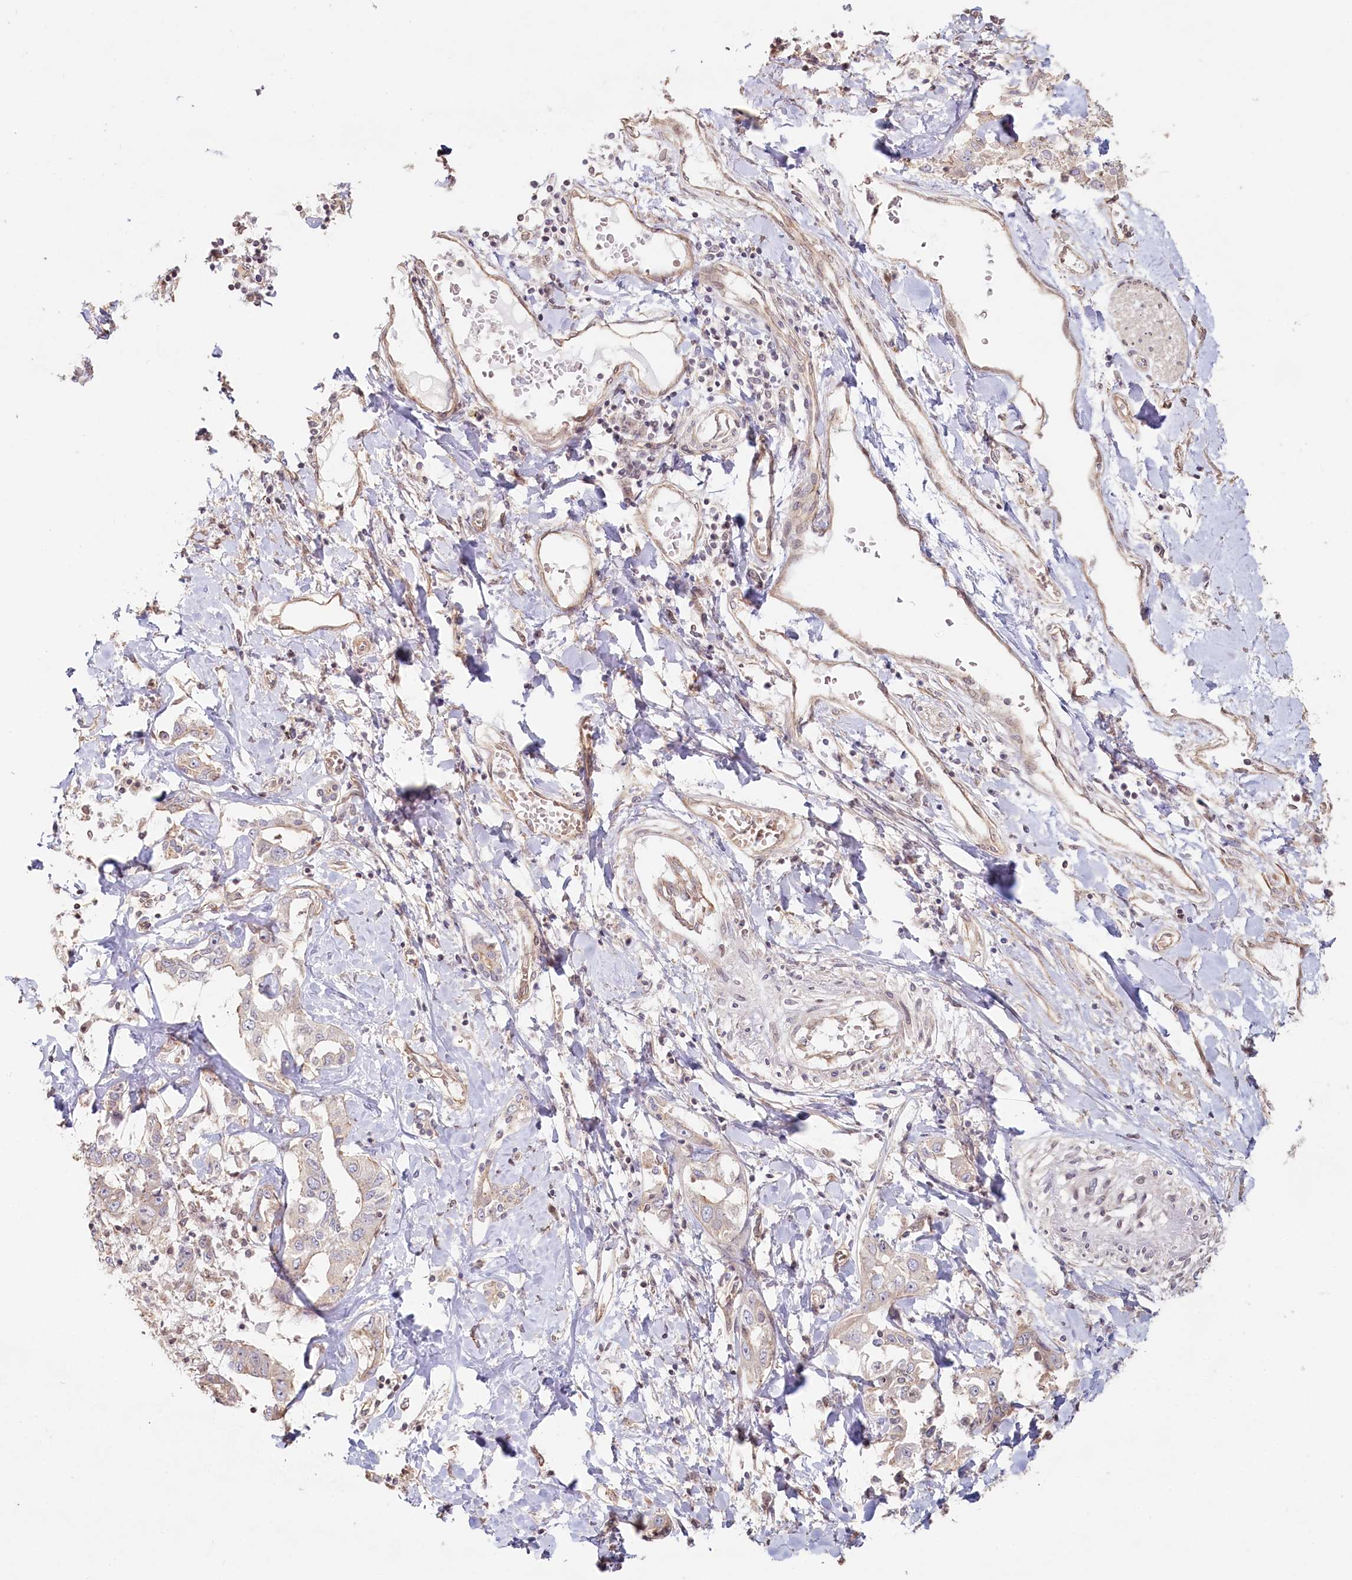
{"staining": {"intensity": "negative", "quantity": "none", "location": "none"}, "tissue": "liver cancer", "cell_type": "Tumor cells", "image_type": "cancer", "snomed": [{"axis": "morphology", "description": "Cholangiocarcinoma"}, {"axis": "topography", "description": "Liver"}], "caption": "This is an IHC photomicrograph of human cholangiocarcinoma (liver). There is no staining in tumor cells.", "gene": "TCHP", "patient": {"sex": "male", "age": 59}}